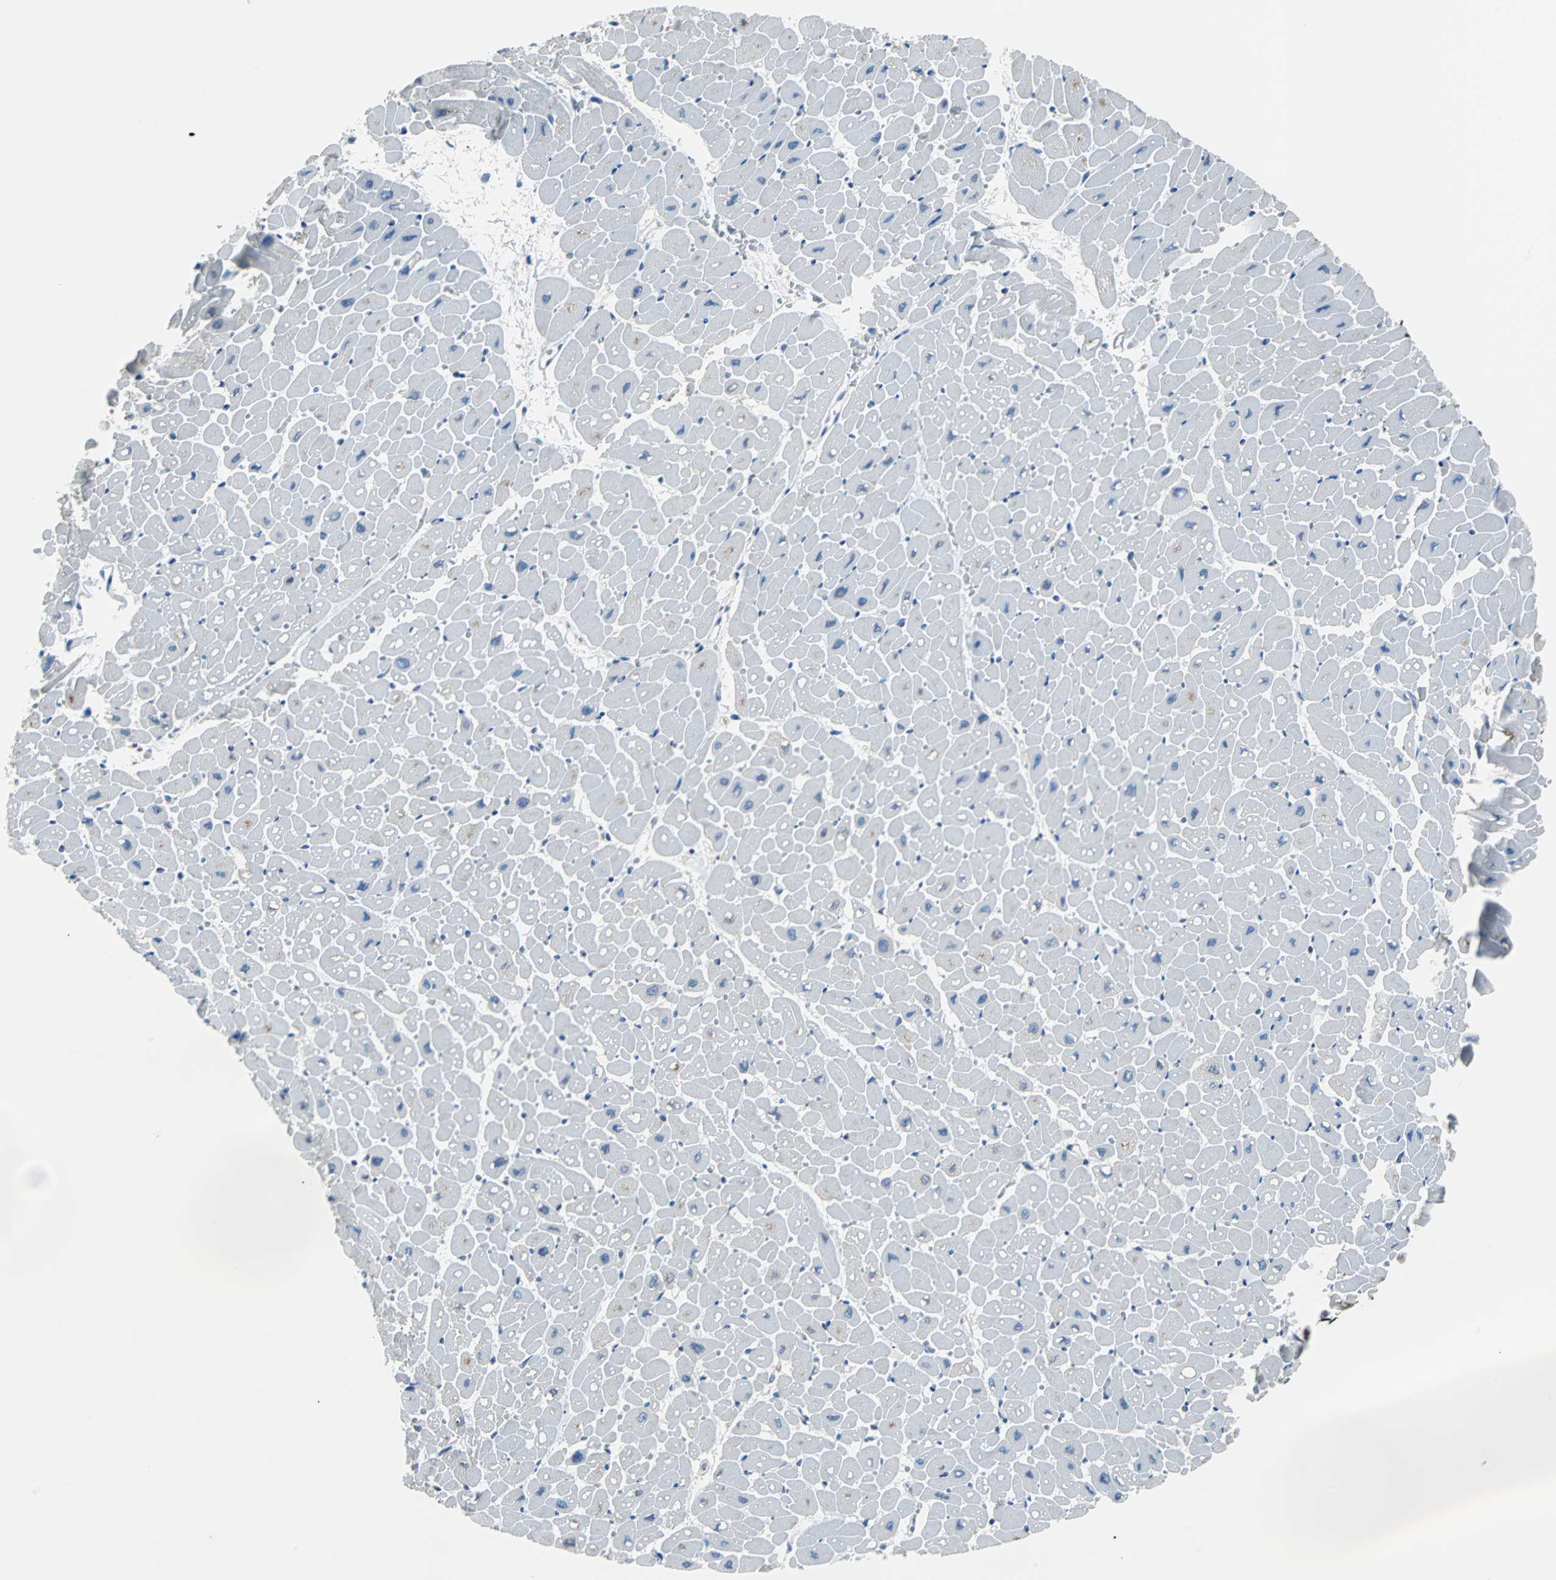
{"staining": {"intensity": "moderate", "quantity": "25%-75%", "location": "cytoplasmic/membranous"}, "tissue": "heart muscle", "cell_type": "Cardiomyocytes", "image_type": "normal", "snomed": [{"axis": "morphology", "description": "Normal tissue, NOS"}, {"axis": "topography", "description": "Heart"}], "caption": "A brown stain highlights moderate cytoplasmic/membranous staining of a protein in cardiomyocytes of unremarkable human heart muscle. (IHC, brightfield microscopy, high magnification).", "gene": "PDIA4", "patient": {"sex": "male", "age": 45}}